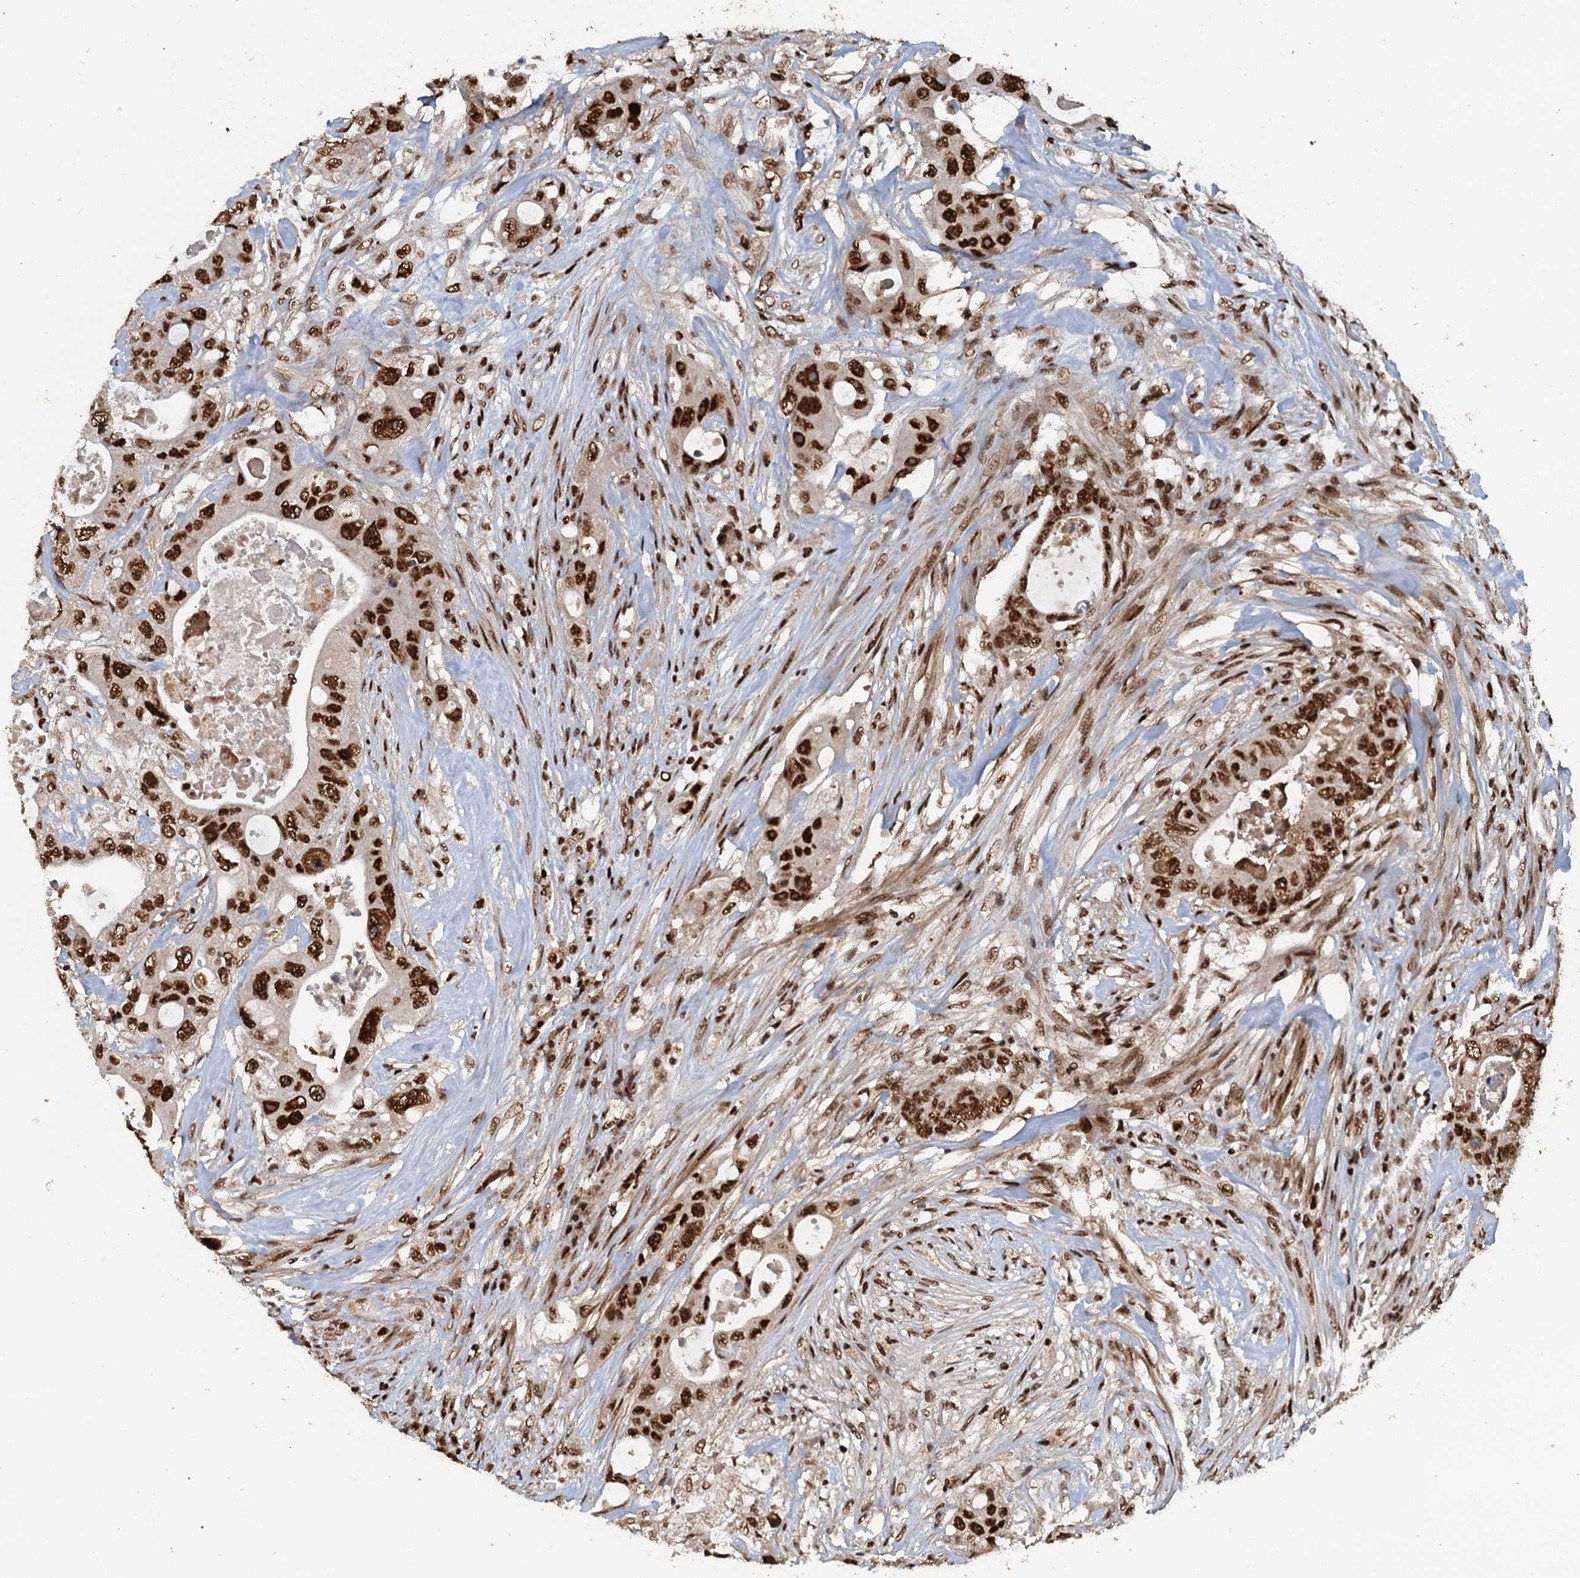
{"staining": {"intensity": "strong", "quantity": ">75%", "location": "nuclear"}, "tissue": "colorectal cancer", "cell_type": "Tumor cells", "image_type": "cancer", "snomed": [{"axis": "morphology", "description": "Adenocarcinoma, NOS"}, {"axis": "topography", "description": "Colon"}], "caption": "Colorectal adenocarcinoma stained with a protein marker displays strong staining in tumor cells.", "gene": "ZC3H18", "patient": {"sex": "female", "age": 46}}